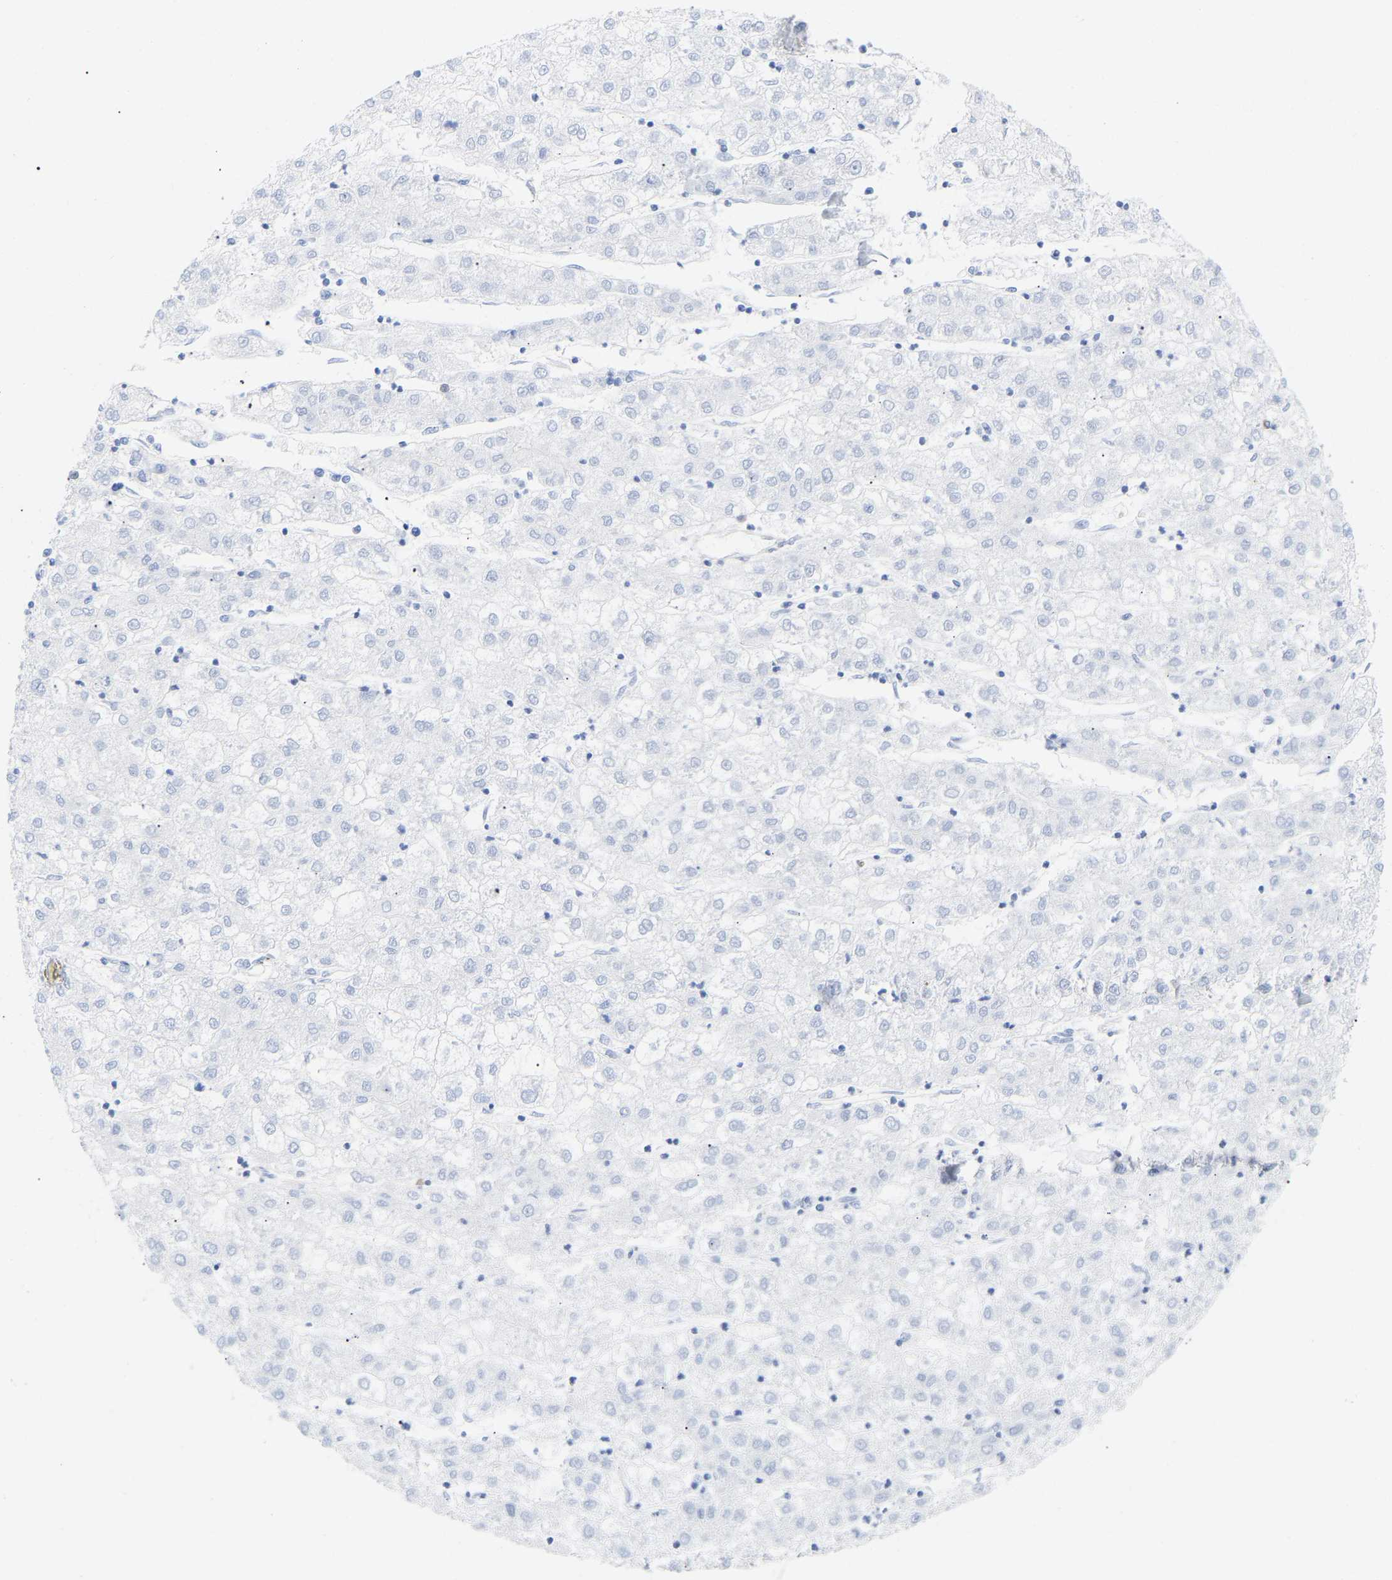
{"staining": {"intensity": "negative", "quantity": "none", "location": "none"}, "tissue": "liver cancer", "cell_type": "Tumor cells", "image_type": "cancer", "snomed": [{"axis": "morphology", "description": "Carcinoma, Hepatocellular, NOS"}, {"axis": "topography", "description": "Liver"}], "caption": "Immunohistochemistry image of neoplastic tissue: human liver cancer (hepatocellular carcinoma) stained with DAB displays no significant protein positivity in tumor cells. The staining was performed using DAB (3,3'-diaminobenzidine) to visualize the protein expression in brown, while the nuclei were stained in blue with hematoxylin (Magnification: 20x).", "gene": "AMPH", "patient": {"sex": "male", "age": 72}}